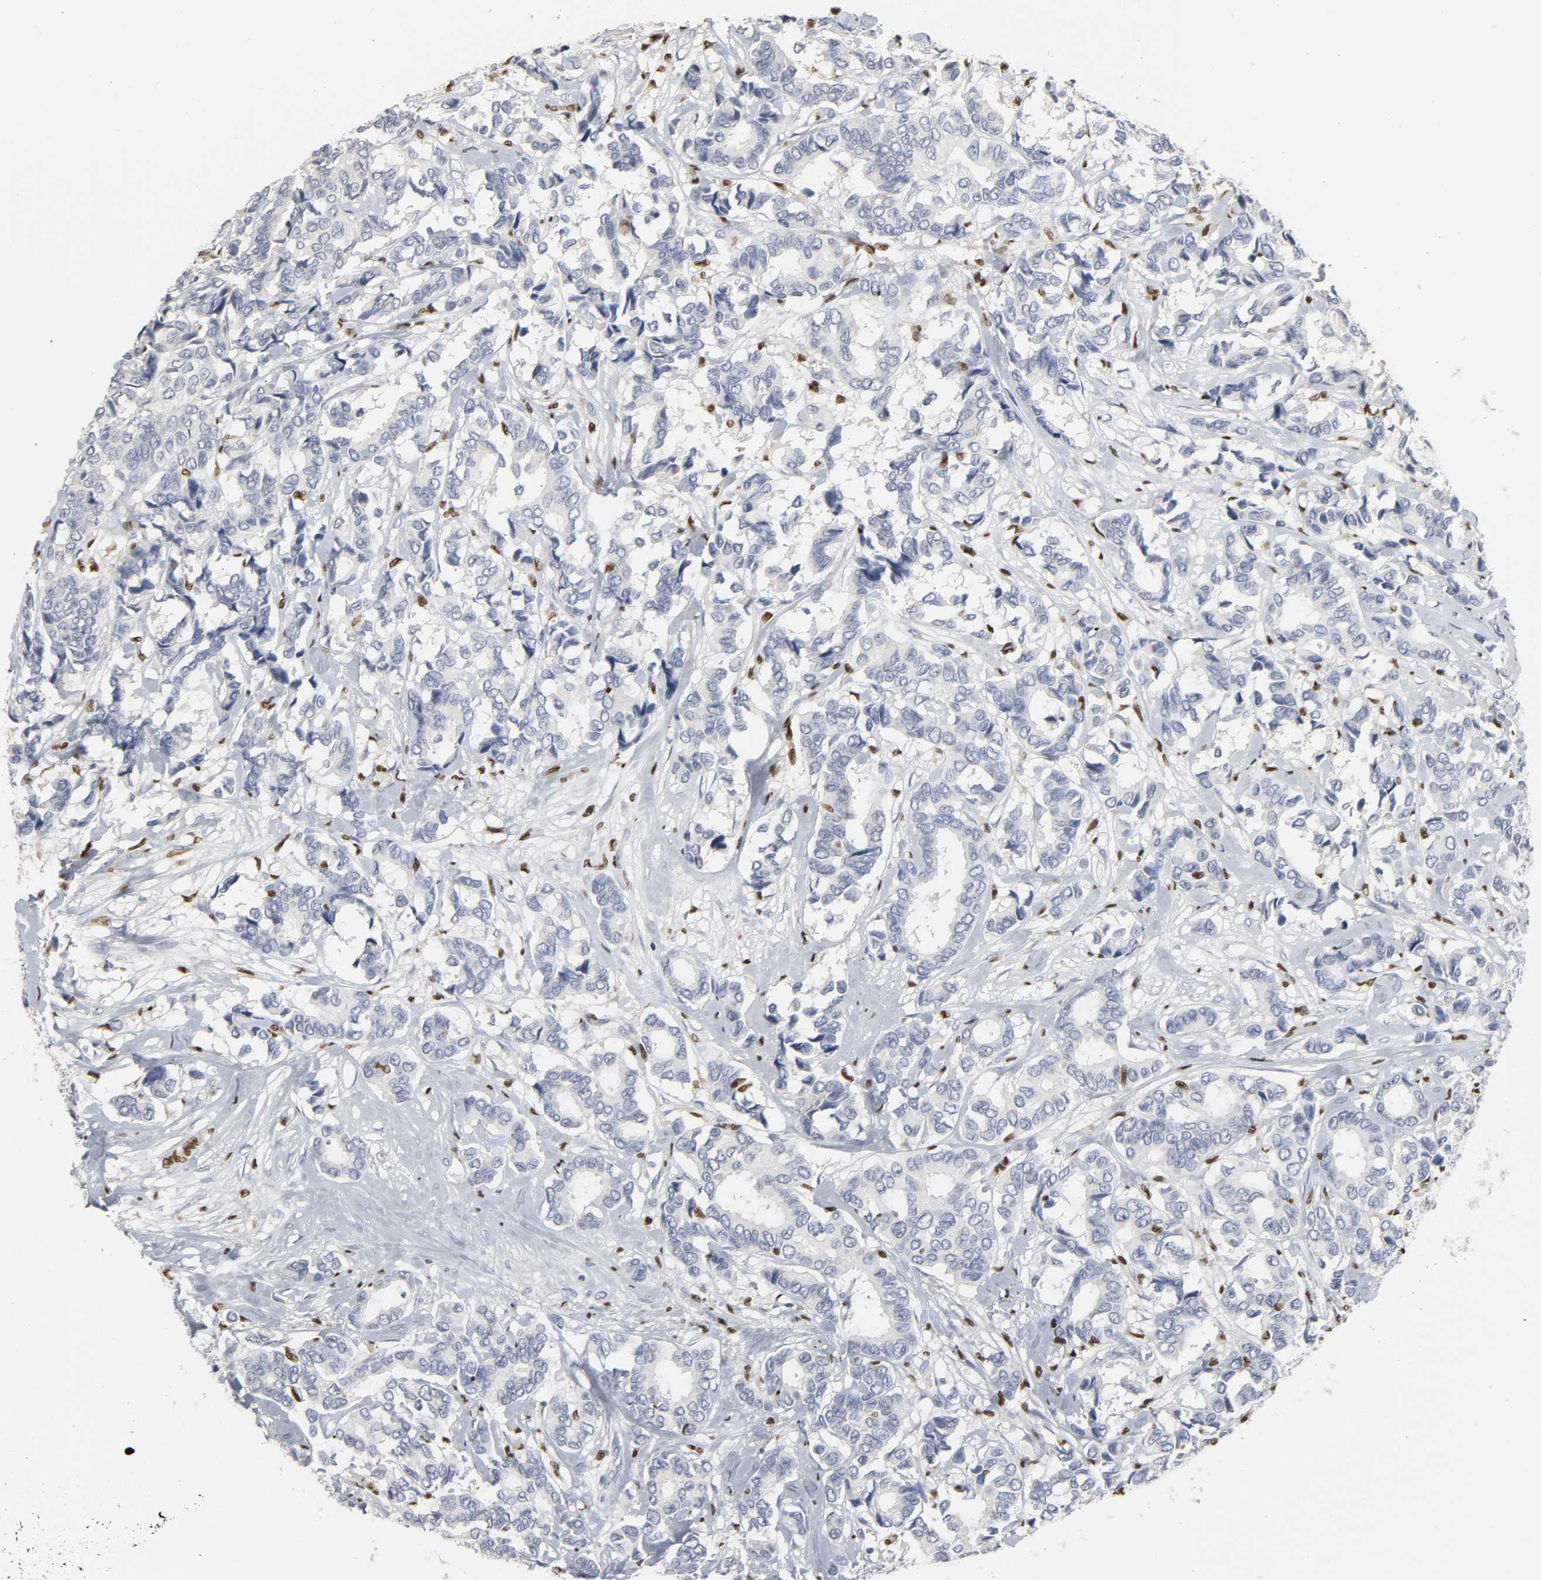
{"staining": {"intensity": "negative", "quantity": "none", "location": "none"}, "tissue": "breast cancer", "cell_type": "Tumor cells", "image_type": "cancer", "snomed": [{"axis": "morphology", "description": "Duct carcinoma"}, {"axis": "topography", "description": "Breast"}], "caption": "Immunohistochemistry (IHC) image of neoplastic tissue: human intraductal carcinoma (breast) stained with DAB (3,3'-diaminobenzidine) reveals no significant protein staining in tumor cells.", "gene": "SPI1", "patient": {"sex": "female", "age": 87}}